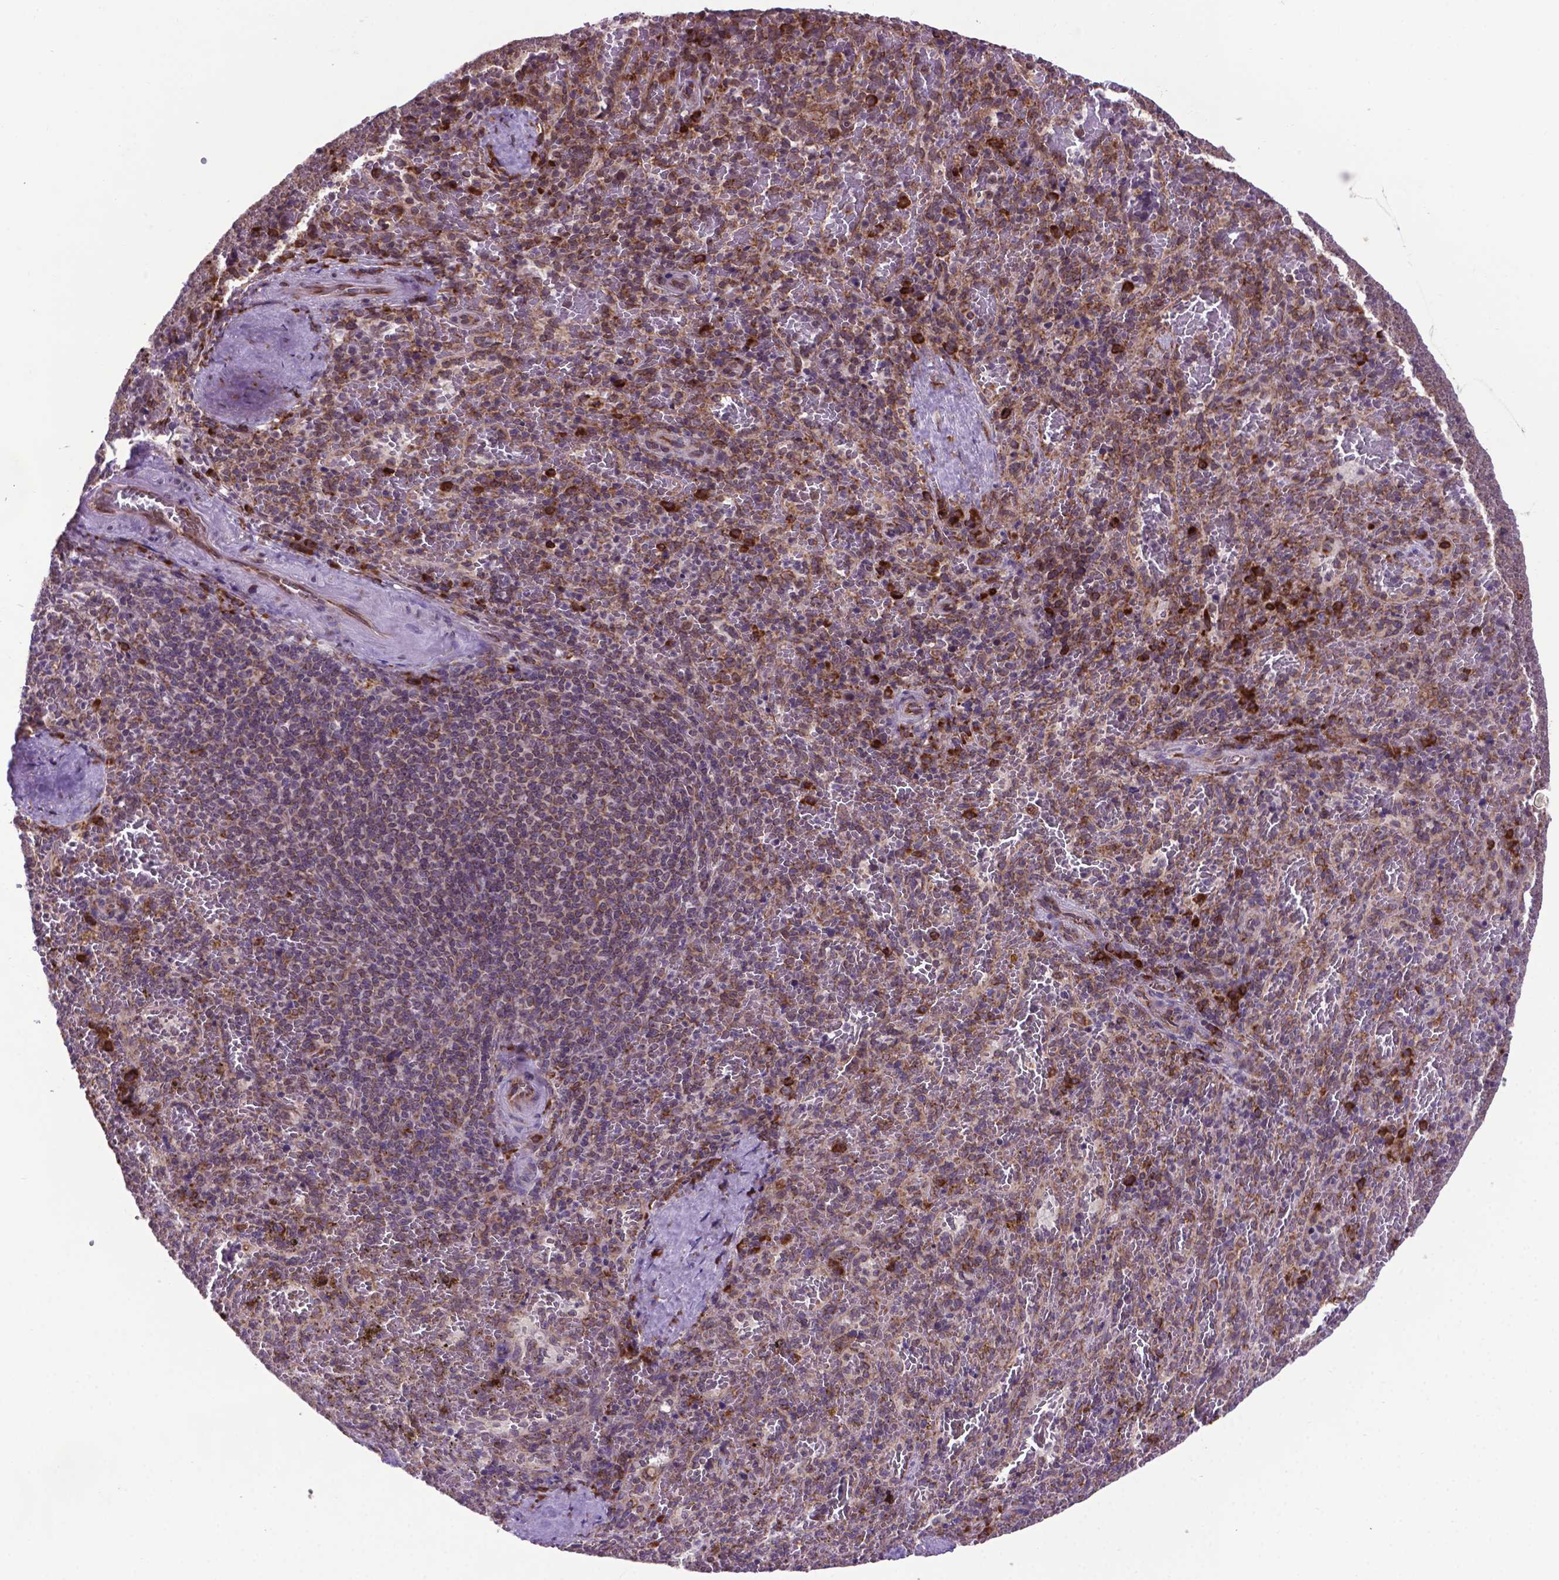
{"staining": {"intensity": "strong", "quantity": "<25%", "location": "cytoplasmic/membranous"}, "tissue": "spleen", "cell_type": "Cells in red pulp", "image_type": "normal", "snomed": [{"axis": "morphology", "description": "Normal tissue, NOS"}, {"axis": "topography", "description": "Spleen"}], "caption": "Normal spleen exhibits strong cytoplasmic/membranous positivity in approximately <25% of cells in red pulp (DAB IHC with brightfield microscopy, high magnification)..", "gene": "ENSG00000269590", "patient": {"sex": "female", "age": 50}}